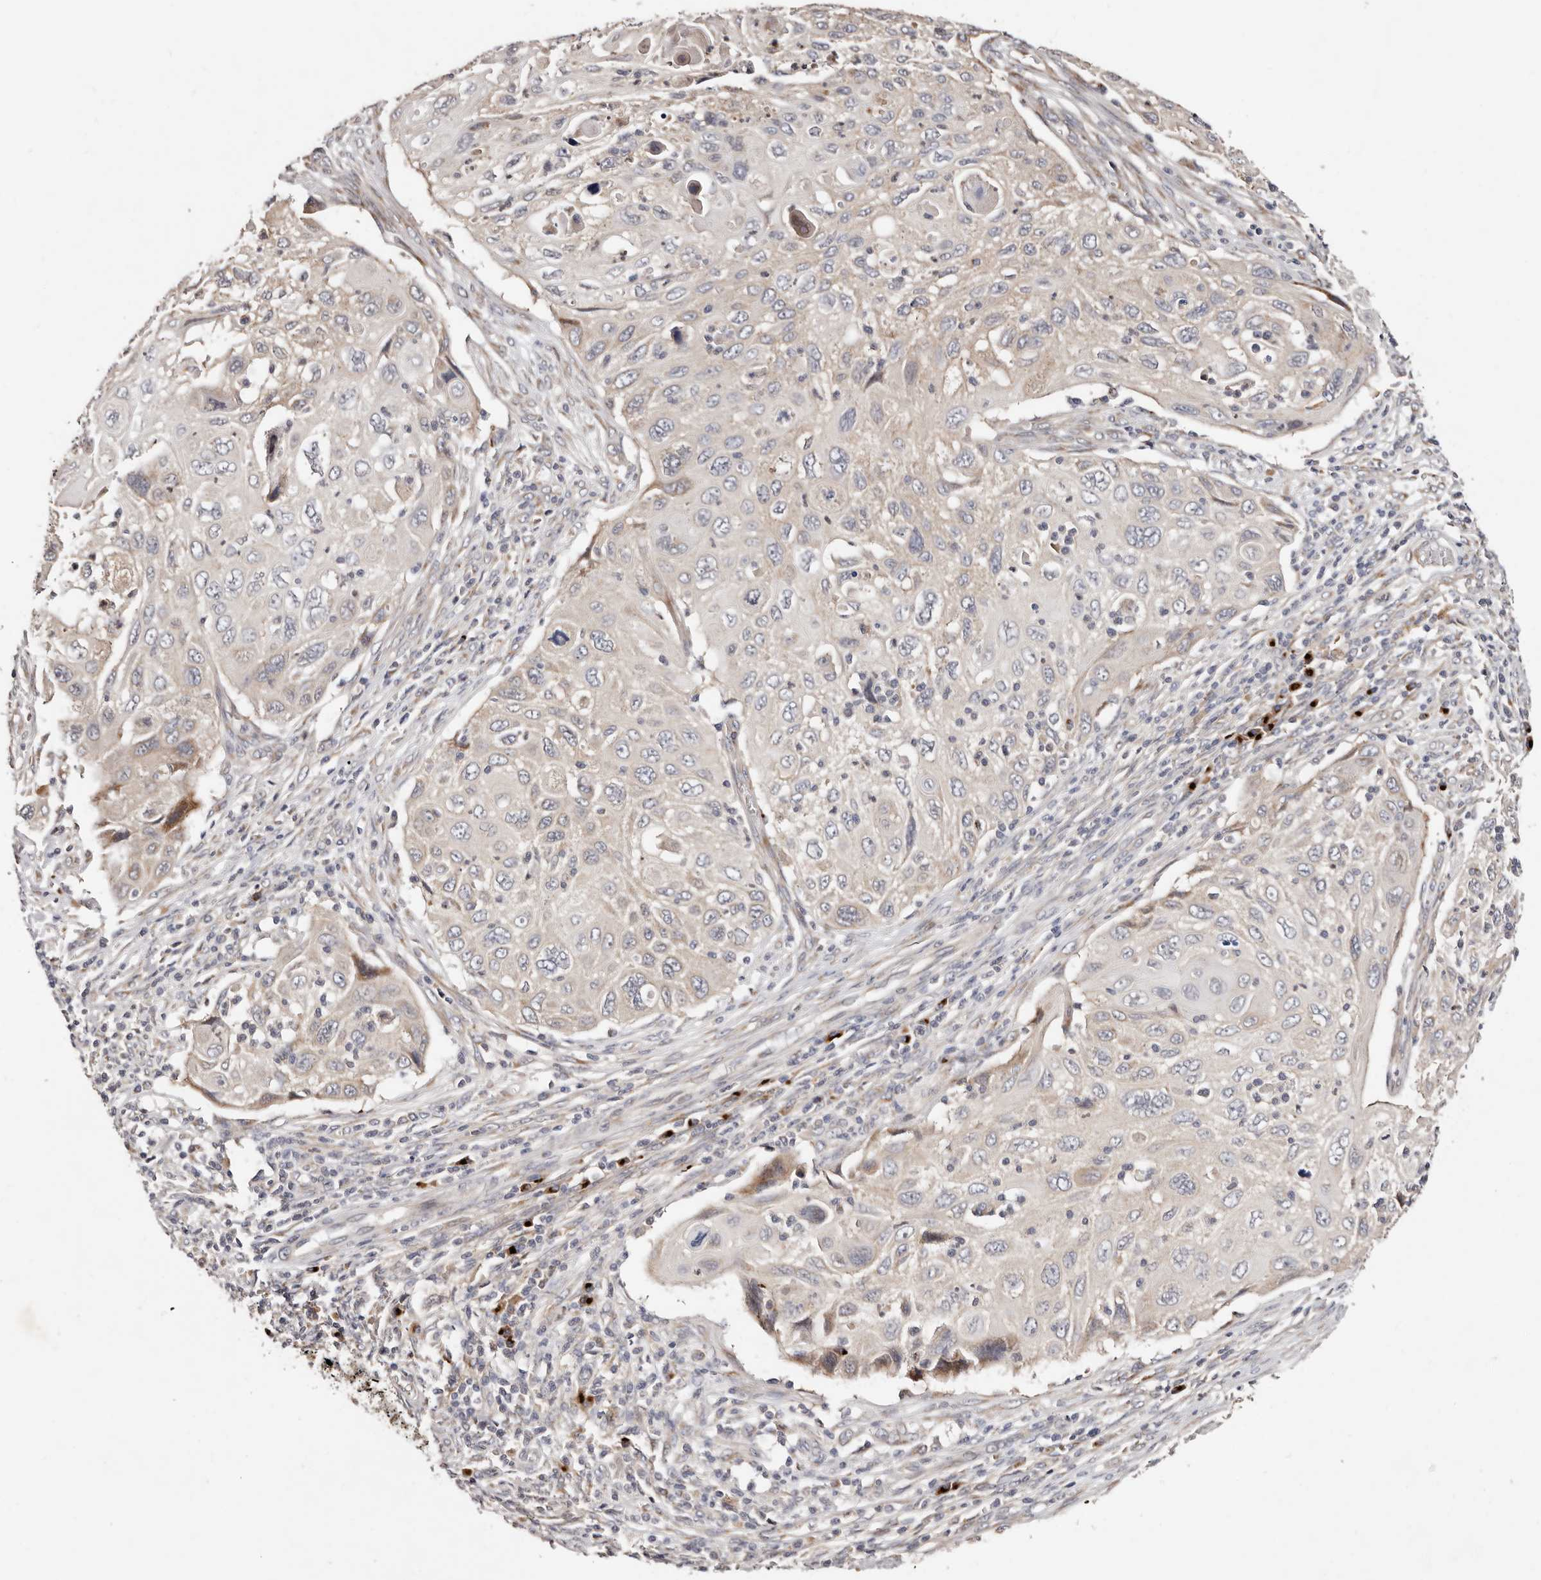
{"staining": {"intensity": "weak", "quantity": "<25%", "location": "cytoplasmic/membranous"}, "tissue": "cervical cancer", "cell_type": "Tumor cells", "image_type": "cancer", "snomed": [{"axis": "morphology", "description": "Squamous cell carcinoma, NOS"}, {"axis": "topography", "description": "Cervix"}], "caption": "A high-resolution histopathology image shows immunohistochemistry (IHC) staining of squamous cell carcinoma (cervical), which displays no significant expression in tumor cells. Brightfield microscopy of IHC stained with DAB (3,3'-diaminobenzidine) (brown) and hematoxylin (blue), captured at high magnification.", "gene": "DACT2", "patient": {"sex": "female", "age": 70}}